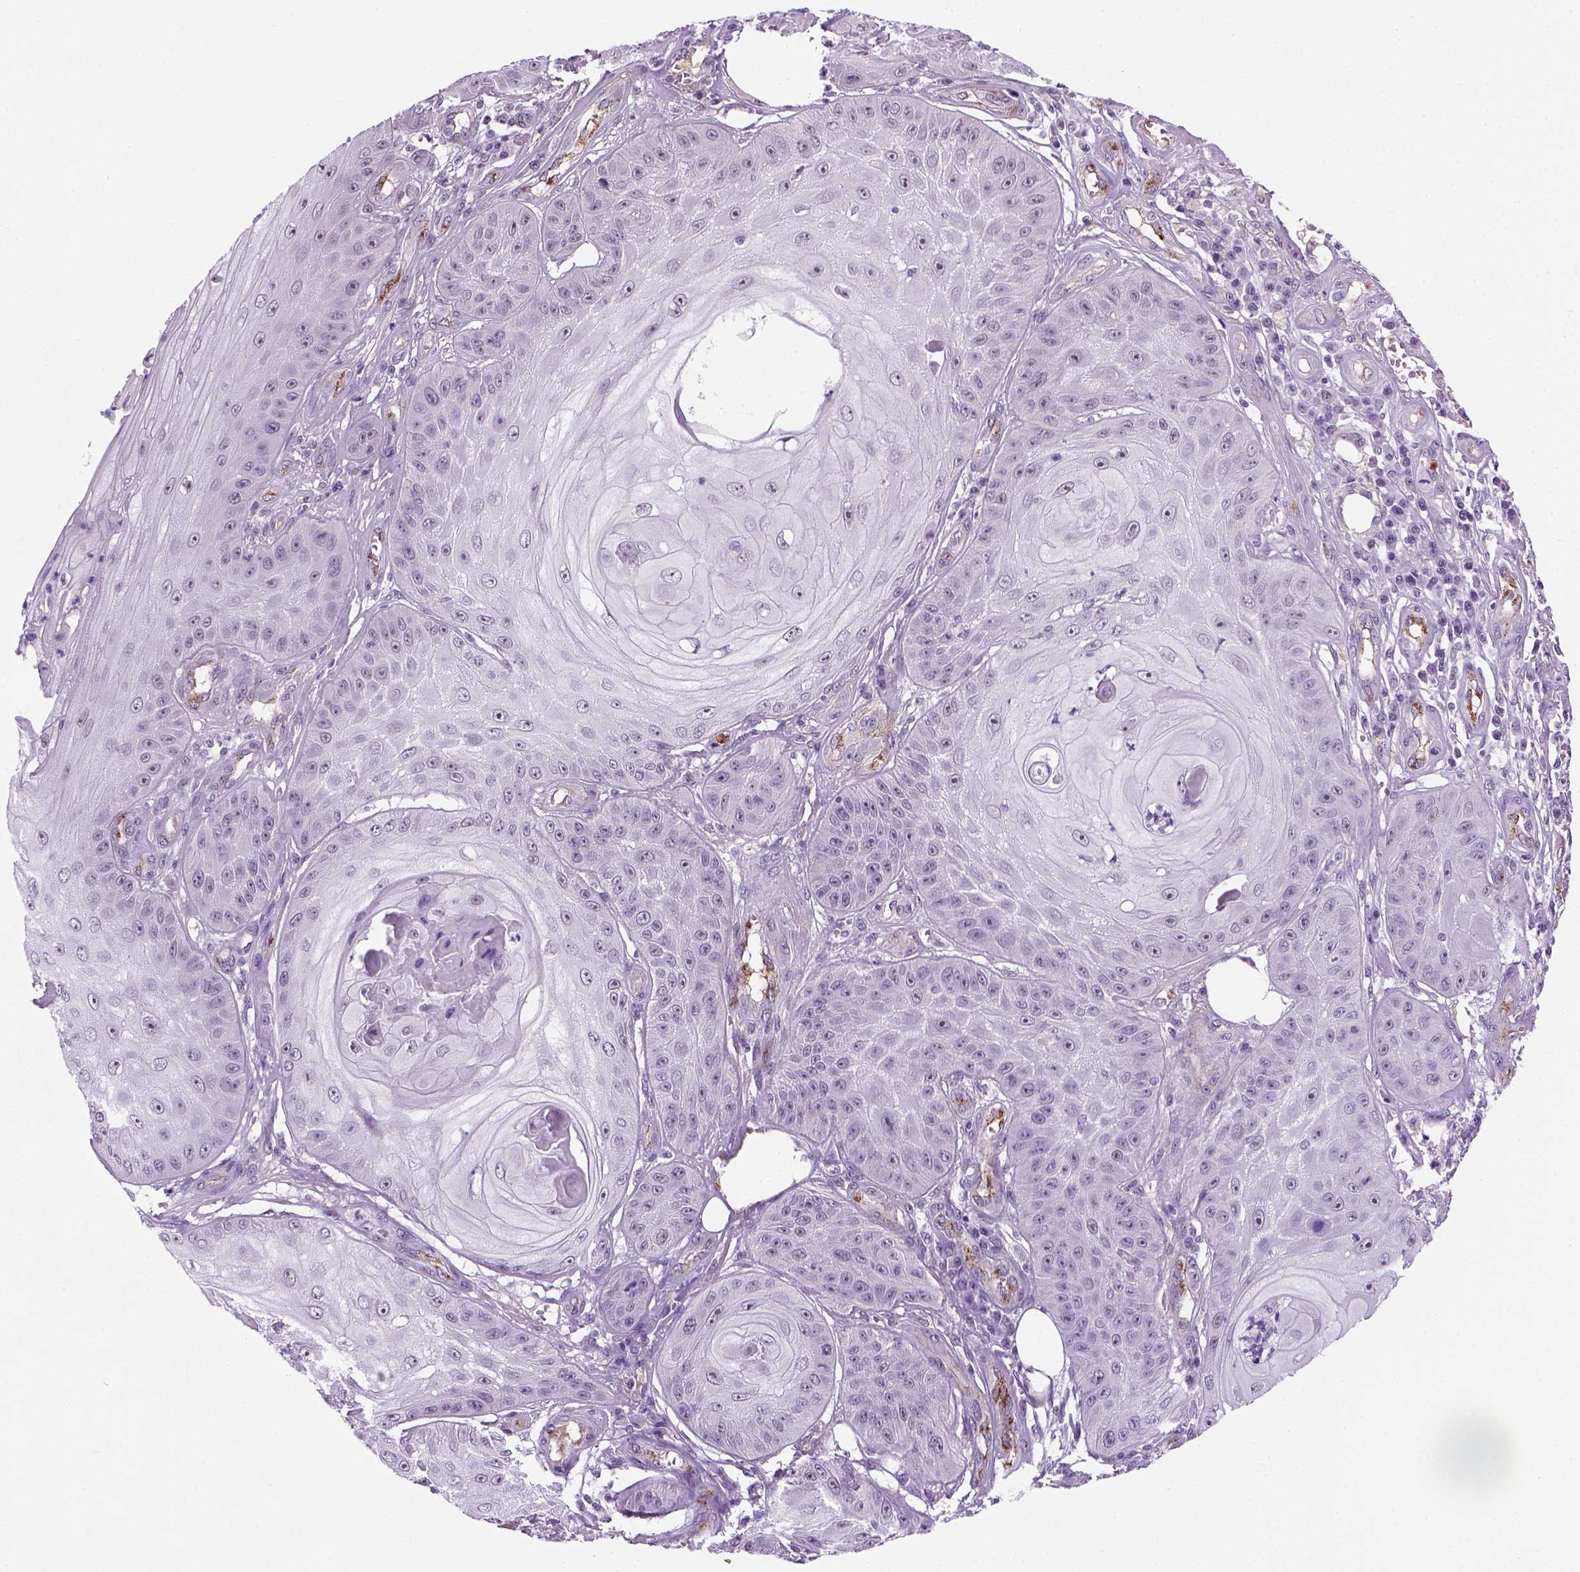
{"staining": {"intensity": "negative", "quantity": "none", "location": "none"}, "tissue": "skin cancer", "cell_type": "Tumor cells", "image_type": "cancer", "snomed": [{"axis": "morphology", "description": "Squamous cell carcinoma, NOS"}, {"axis": "topography", "description": "Skin"}], "caption": "Skin cancer (squamous cell carcinoma) was stained to show a protein in brown. There is no significant staining in tumor cells.", "gene": "VWF", "patient": {"sex": "male", "age": 70}}